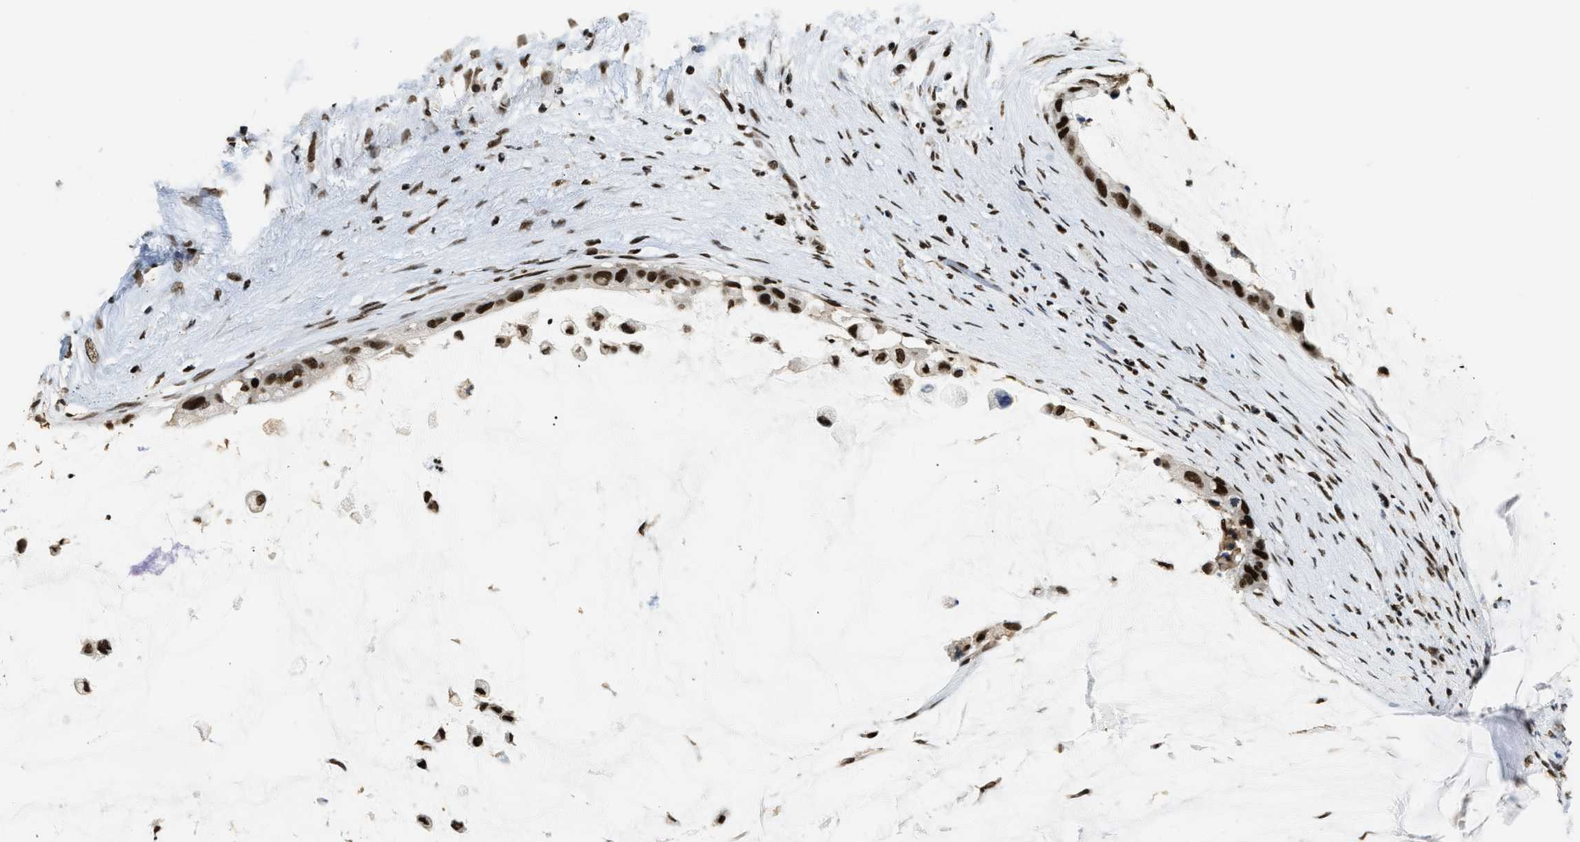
{"staining": {"intensity": "strong", "quantity": ">75%", "location": "nuclear"}, "tissue": "pancreatic cancer", "cell_type": "Tumor cells", "image_type": "cancer", "snomed": [{"axis": "morphology", "description": "Adenocarcinoma, NOS"}, {"axis": "topography", "description": "Pancreas"}], "caption": "A high amount of strong nuclear positivity is appreciated in approximately >75% of tumor cells in pancreatic adenocarcinoma tissue.", "gene": "RAD21", "patient": {"sex": "male", "age": 41}}